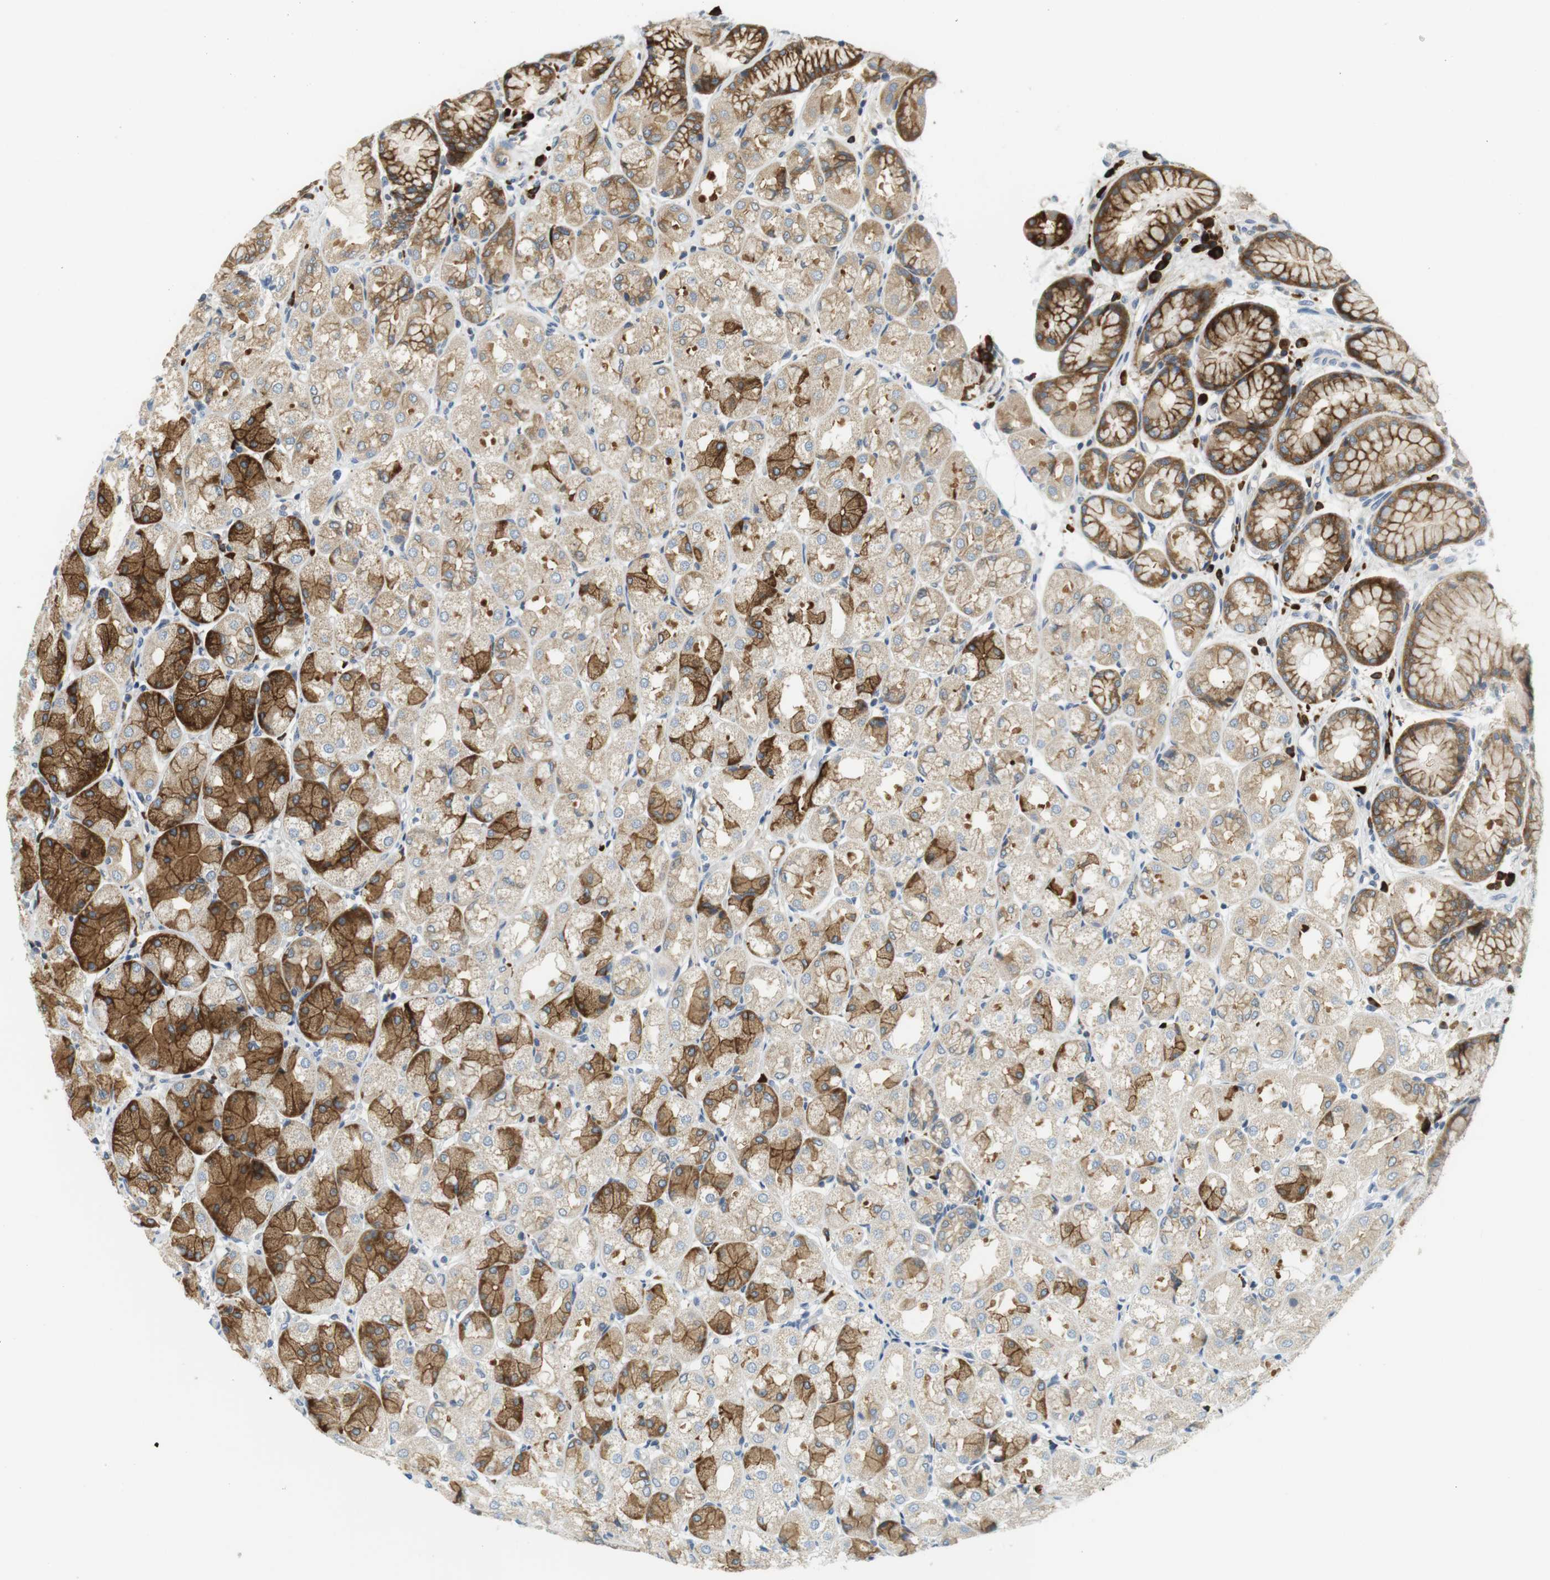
{"staining": {"intensity": "moderate", "quantity": "25%-75%", "location": "cytoplasmic/membranous"}, "tissue": "stomach", "cell_type": "Glandular cells", "image_type": "normal", "snomed": [{"axis": "morphology", "description": "Normal tissue, NOS"}, {"axis": "topography", "description": "Stomach, upper"}], "caption": "Immunohistochemical staining of unremarkable stomach shows medium levels of moderate cytoplasmic/membranous positivity in approximately 25%-75% of glandular cells. (IHC, brightfield microscopy, high magnification).", "gene": "TMEM200A", "patient": {"sex": "male", "age": 72}}